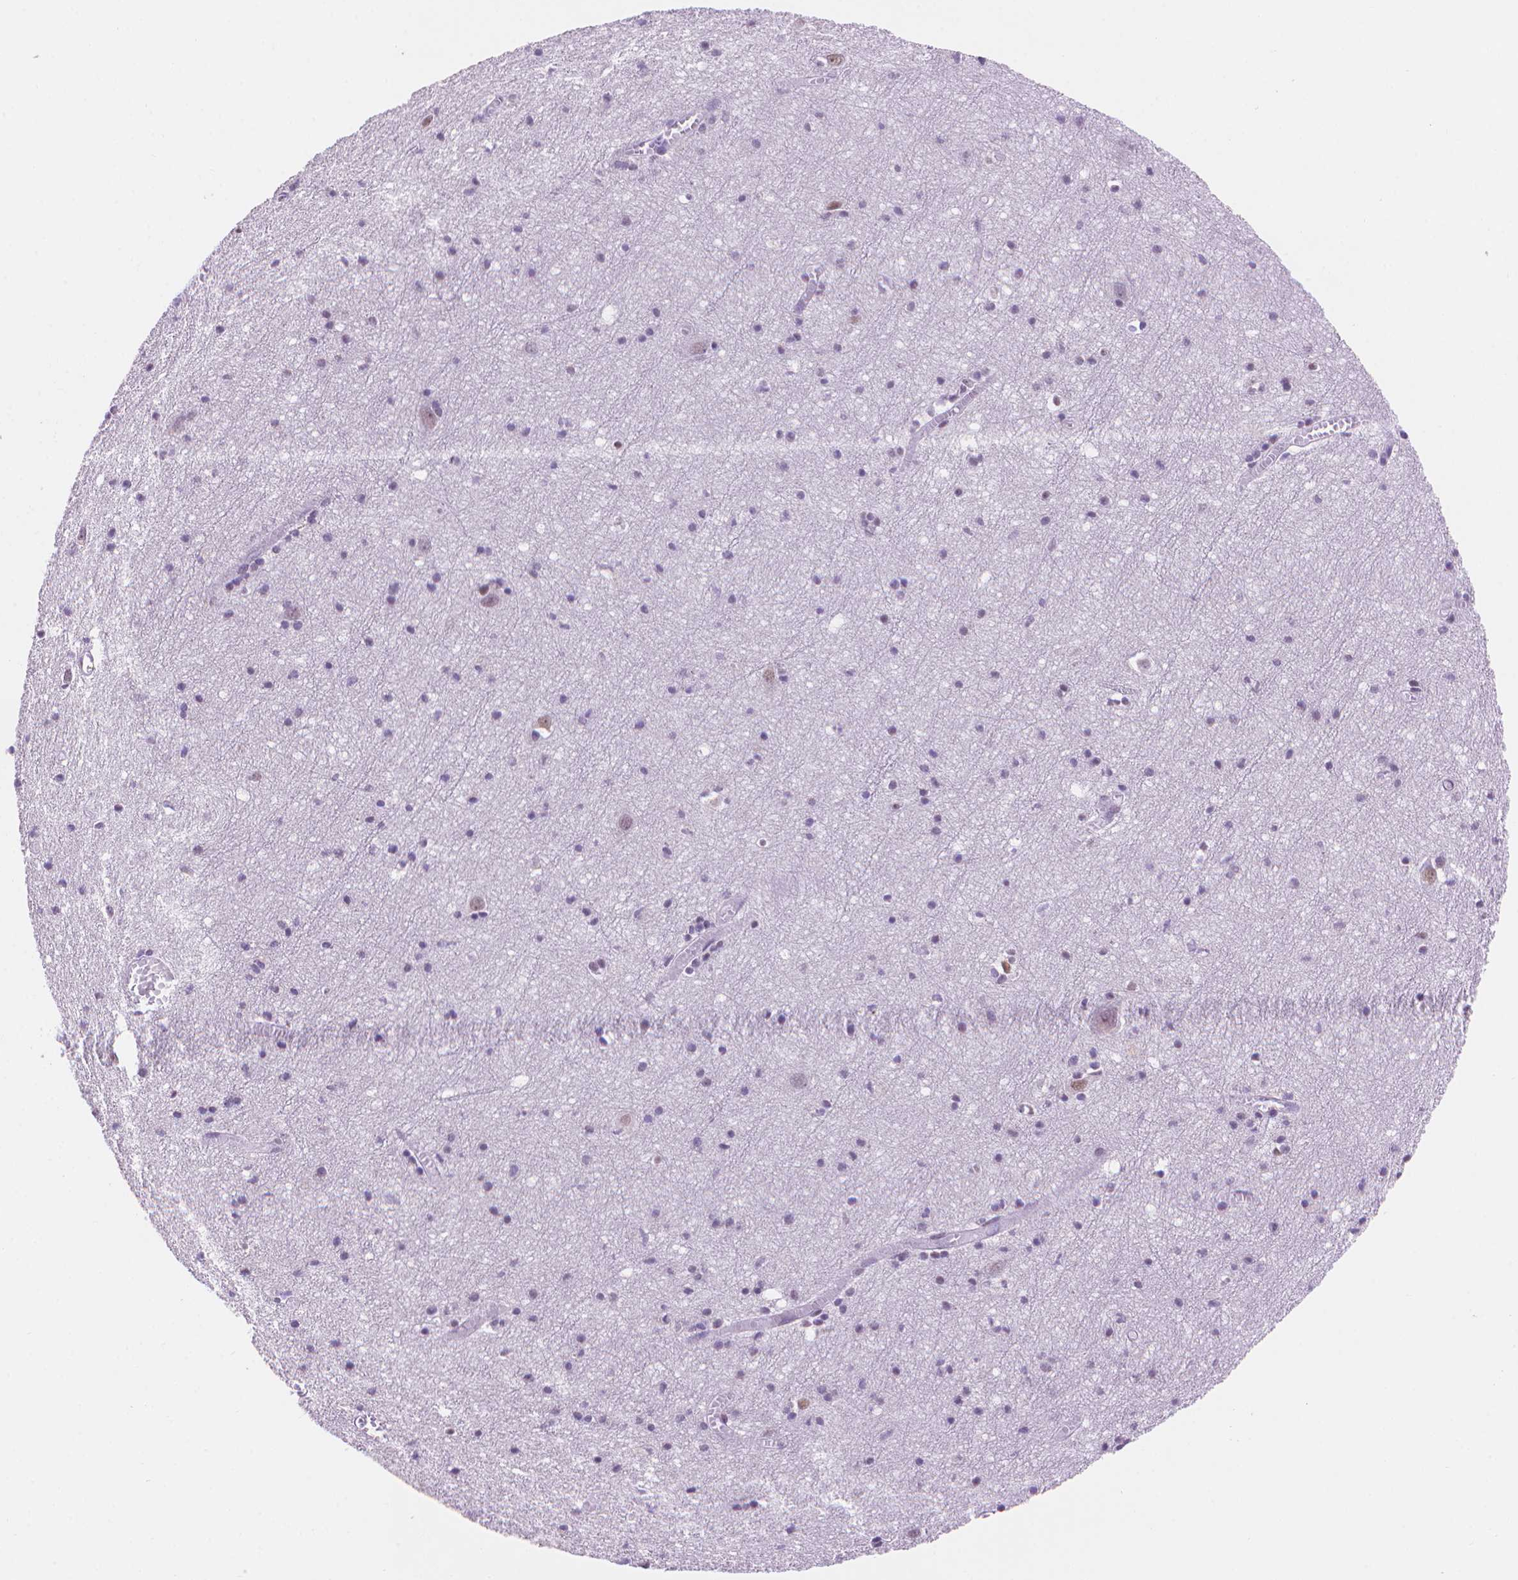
{"staining": {"intensity": "moderate", "quantity": "<25%", "location": "nuclear"}, "tissue": "cerebral cortex", "cell_type": "Endothelial cells", "image_type": "normal", "snomed": [{"axis": "morphology", "description": "Normal tissue, NOS"}, {"axis": "topography", "description": "Cerebral cortex"}], "caption": "Protein staining shows moderate nuclear positivity in approximately <25% of endothelial cells in normal cerebral cortex. Using DAB (3,3'-diaminobenzidine) (brown) and hematoxylin (blue) stains, captured at high magnification using brightfield microscopy.", "gene": "RPA4", "patient": {"sex": "male", "age": 70}}